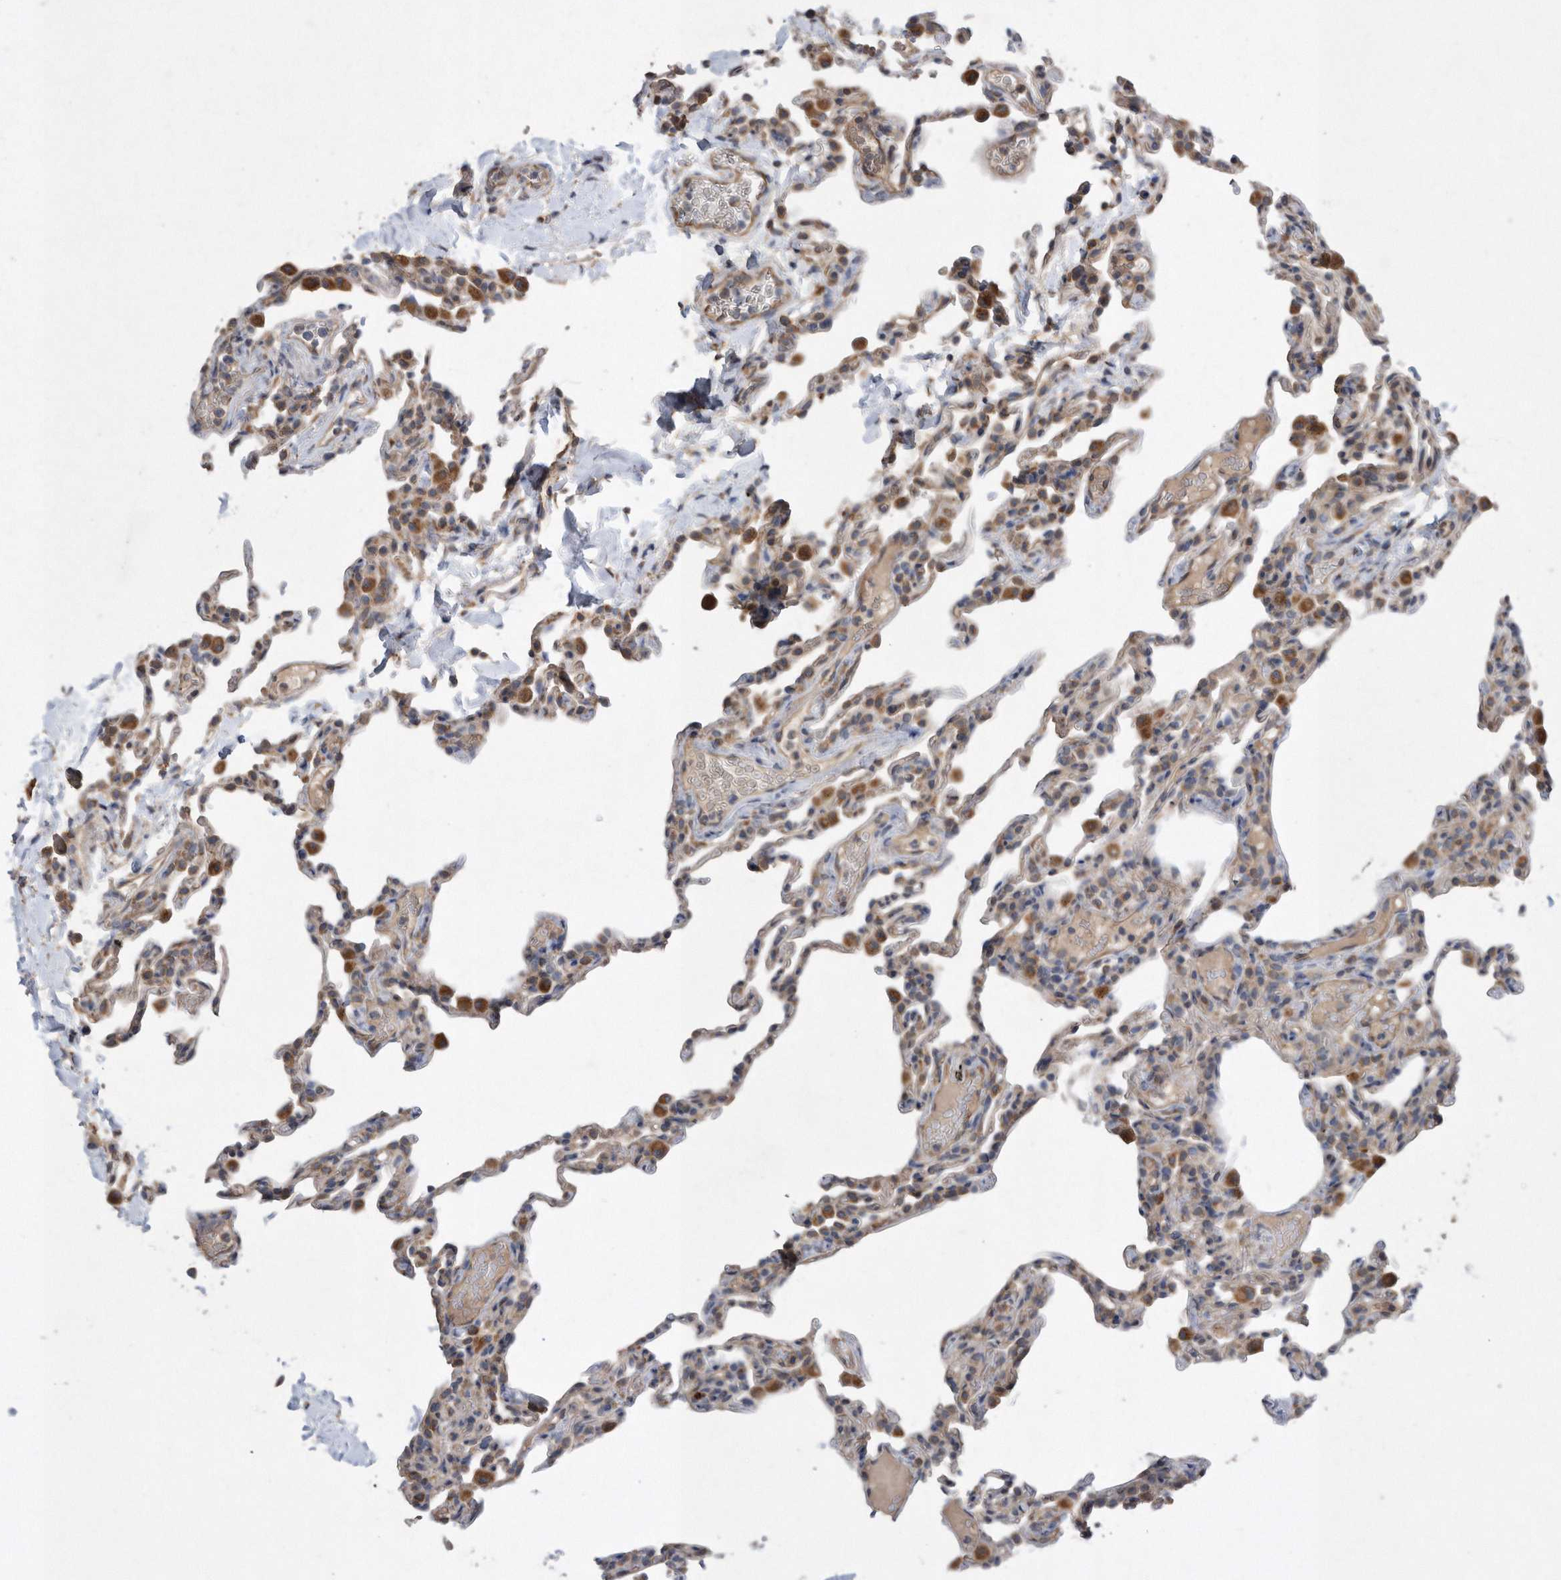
{"staining": {"intensity": "moderate", "quantity": "<25%", "location": "cytoplasmic/membranous"}, "tissue": "lung", "cell_type": "Alveolar cells", "image_type": "normal", "snomed": [{"axis": "morphology", "description": "Normal tissue, NOS"}, {"axis": "topography", "description": "Lung"}], "caption": "Benign lung displays moderate cytoplasmic/membranous positivity in approximately <25% of alveolar cells, visualized by immunohistochemistry.", "gene": "PON2", "patient": {"sex": "male", "age": 20}}